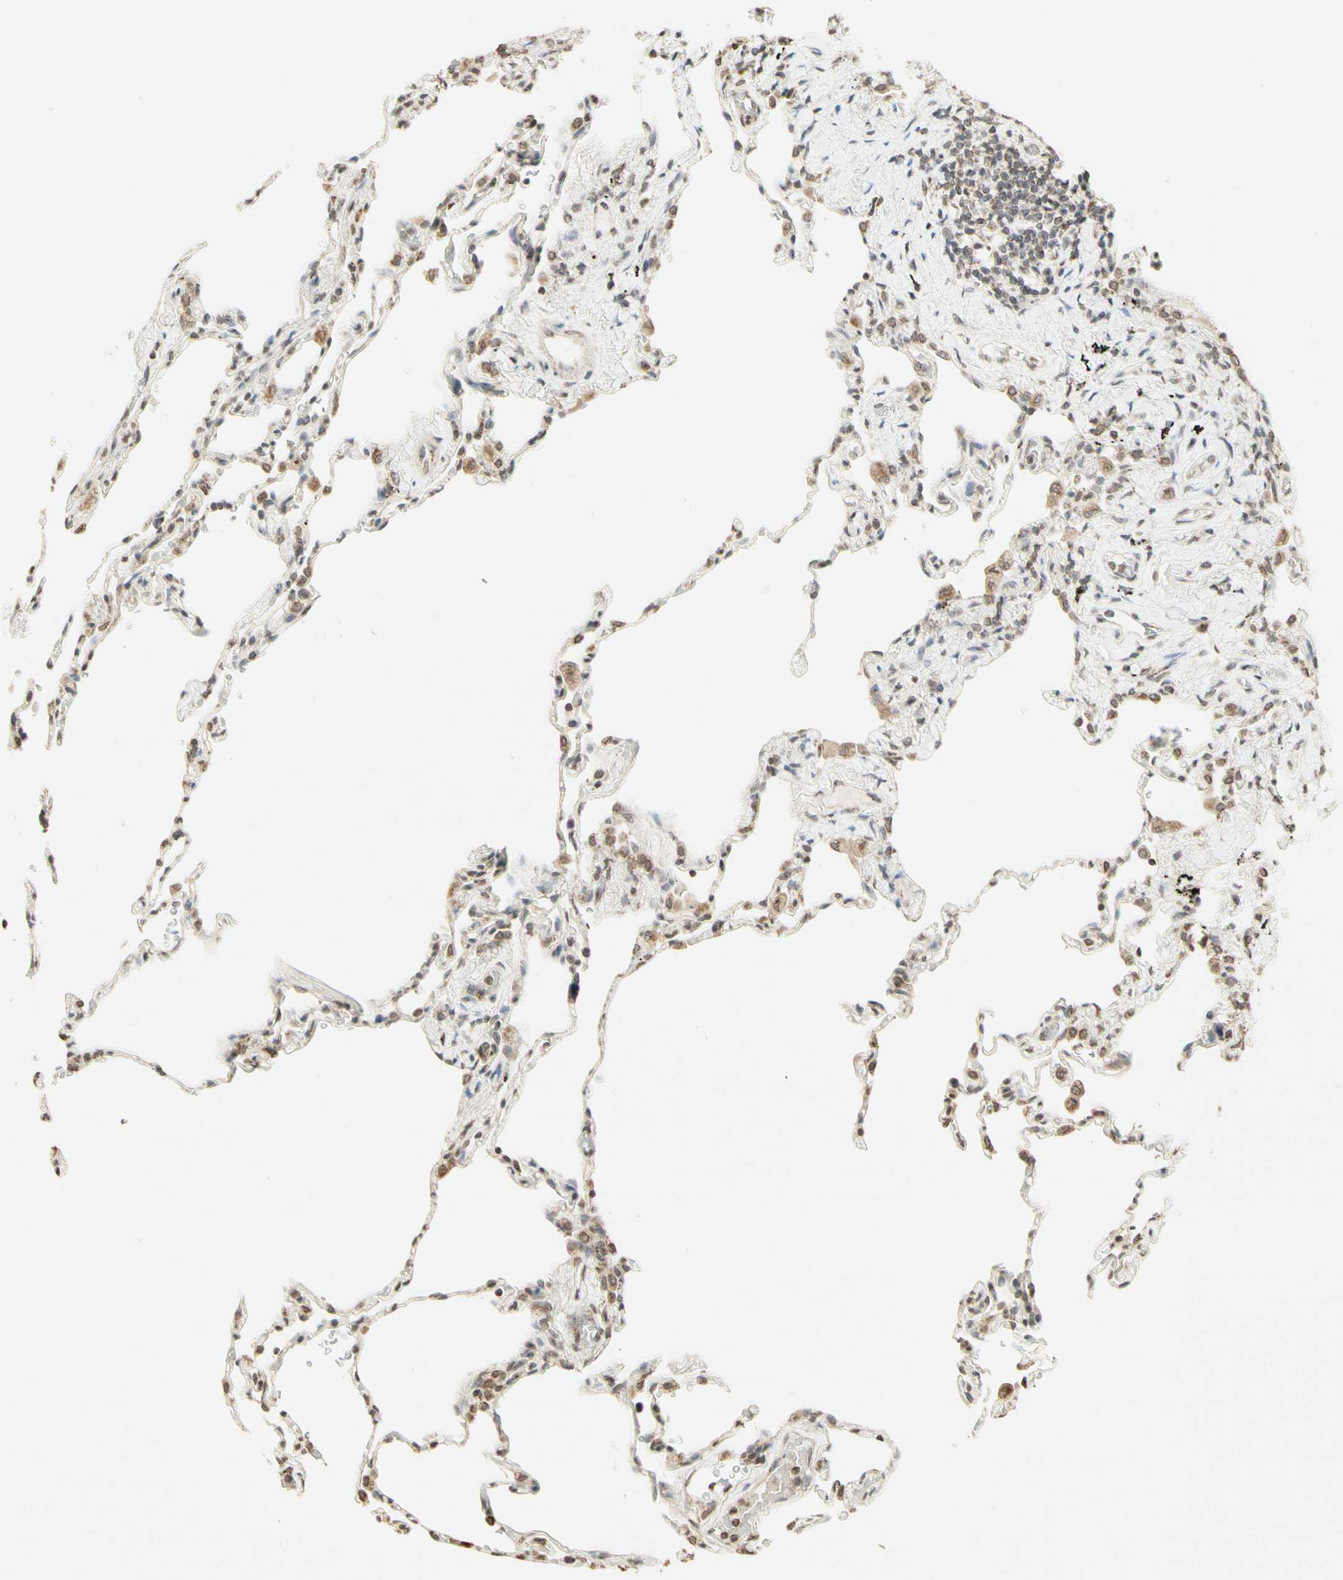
{"staining": {"intensity": "weak", "quantity": "<25%", "location": "cytoplasmic/membranous,nuclear"}, "tissue": "lung", "cell_type": "Alveolar cells", "image_type": "normal", "snomed": [{"axis": "morphology", "description": "Normal tissue, NOS"}, {"axis": "topography", "description": "Lung"}], "caption": "An IHC photomicrograph of benign lung is shown. There is no staining in alveolar cells of lung.", "gene": "CCNI", "patient": {"sex": "male", "age": 59}}